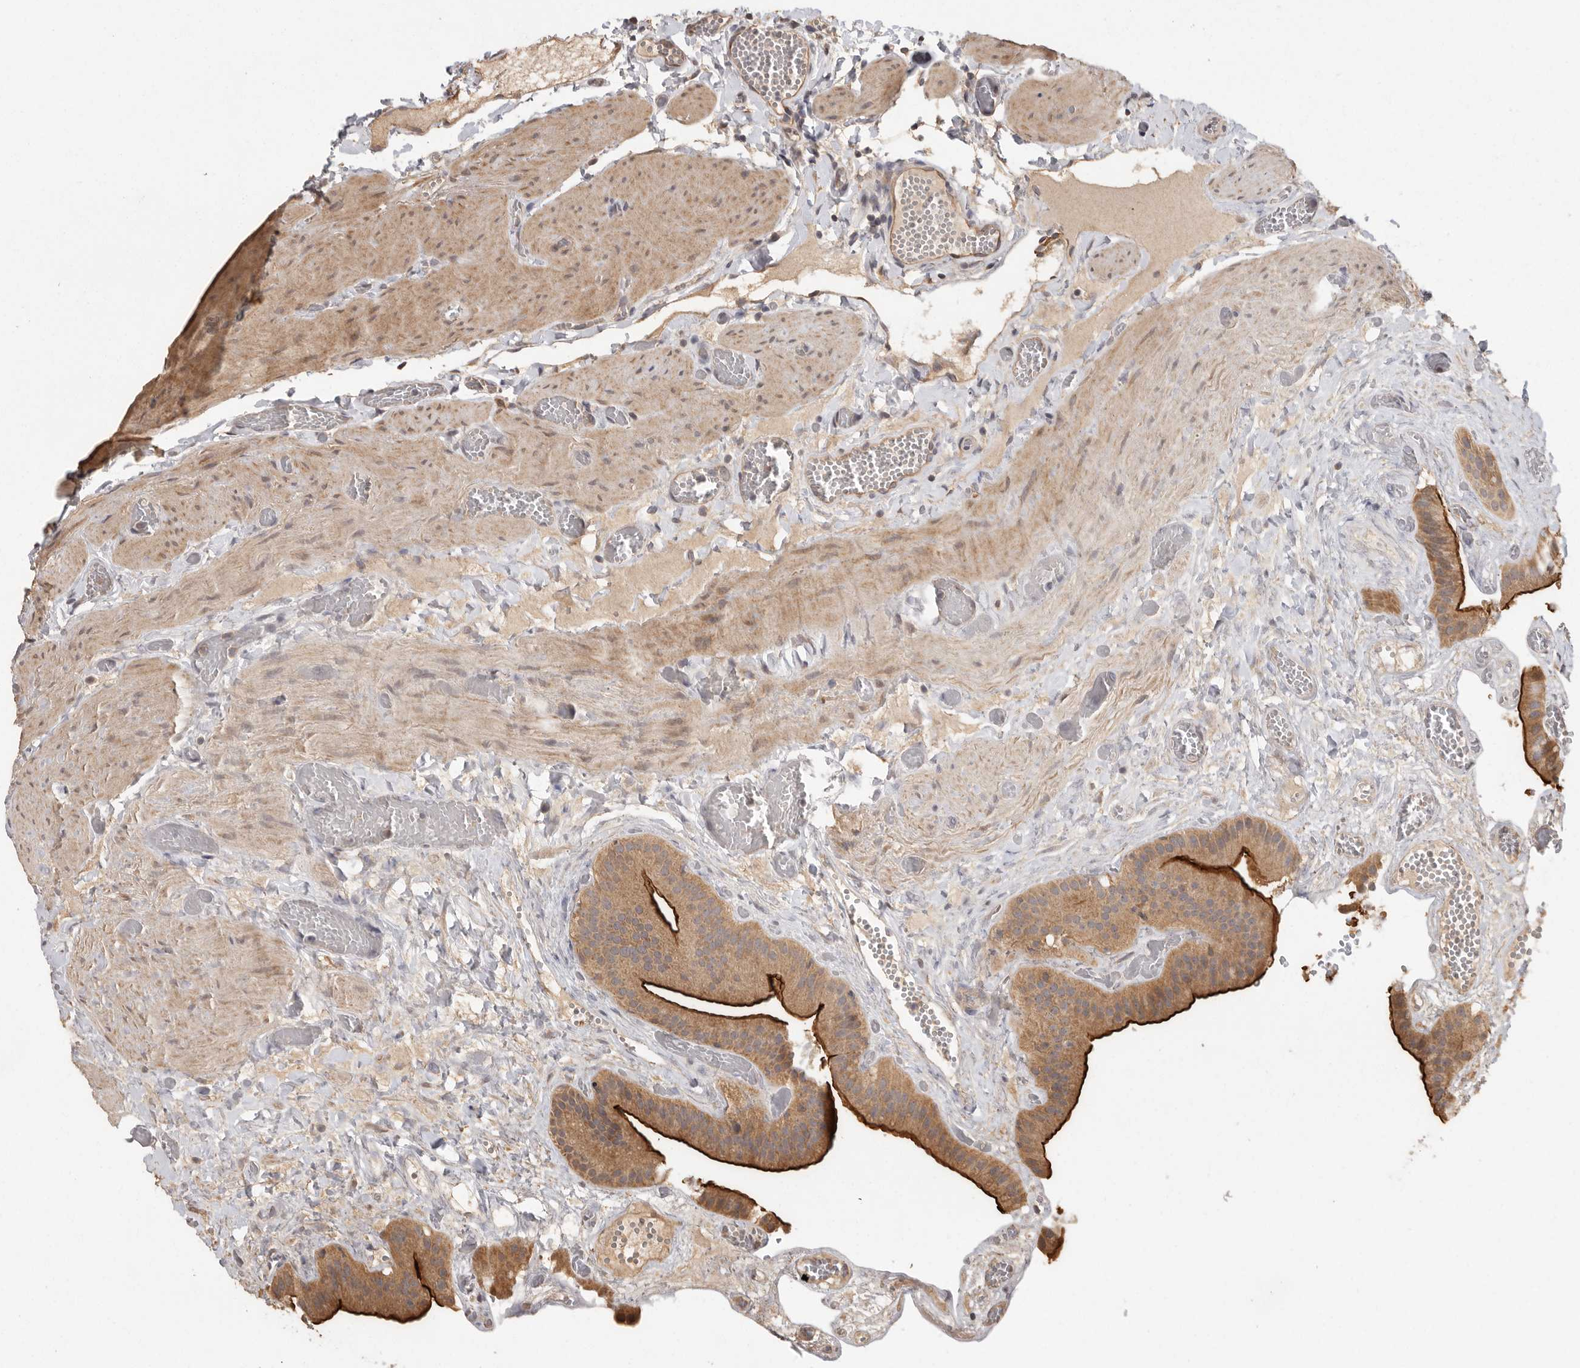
{"staining": {"intensity": "strong", "quantity": ">75%", "location": "cytoplasmic/membranous"}, "tissue": "gallbladder", "cell_type": "Glandular cells", "image_type": "normal", "snomed": [{"axis": "morphology", "description": "Normal tissue, NOS"}, {"axis": "topography", "description": "Gallbladder"}], "caption": "Immunohistochemical staining of unremarkable gallbladder demonstrates high levels of strong cytoplasmic/membranous positivity in about >75% of glandular cells.", "gene": "BAIAP2", "patient": {"sex": "female", "age": 64}}